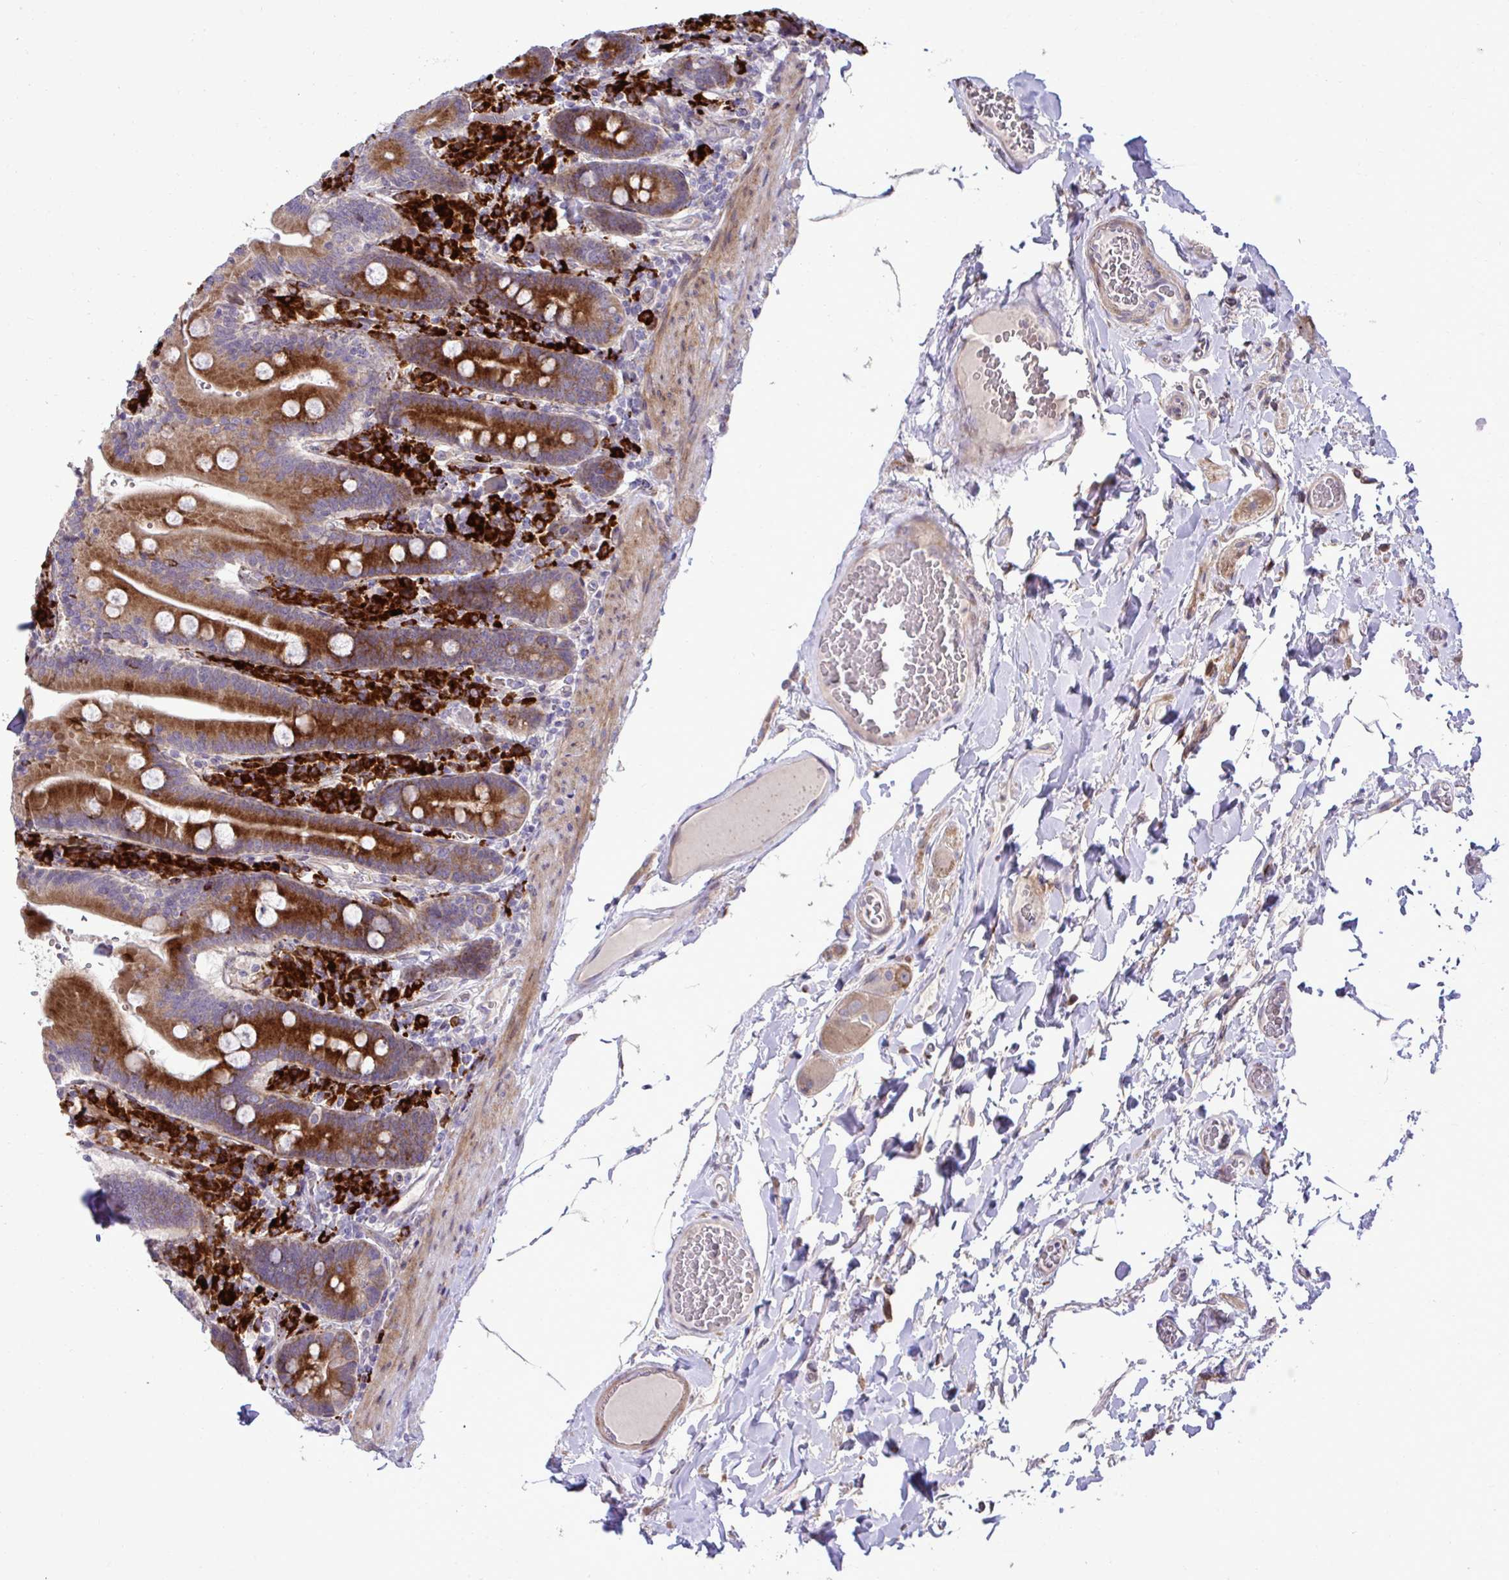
{"staining": {"intensity": "strong", "quantity": ">75%", "location": "cytoplasmic/membranous"}, "tissue": "duodenum", "cell_type": "Glandular cells", "image_type": "normal", "snomed": [{"axis": "morphology", "description": "Normal tissue, NOS"}, {"axis": "topography", "description": "Duodenum"}], "caption": "Immunohistochemical staining of unremarkable duodenum exhibits high levels of strong cytoplasmic/membranous expression in about >75% of glandular cells. The staining is performed using DAB brown chromogen to label protein expression. The nuclei are counter-stained blue using hematoxylin.", "gene": "LIMS1", "patient": {"sex": "female", "age": 62}}